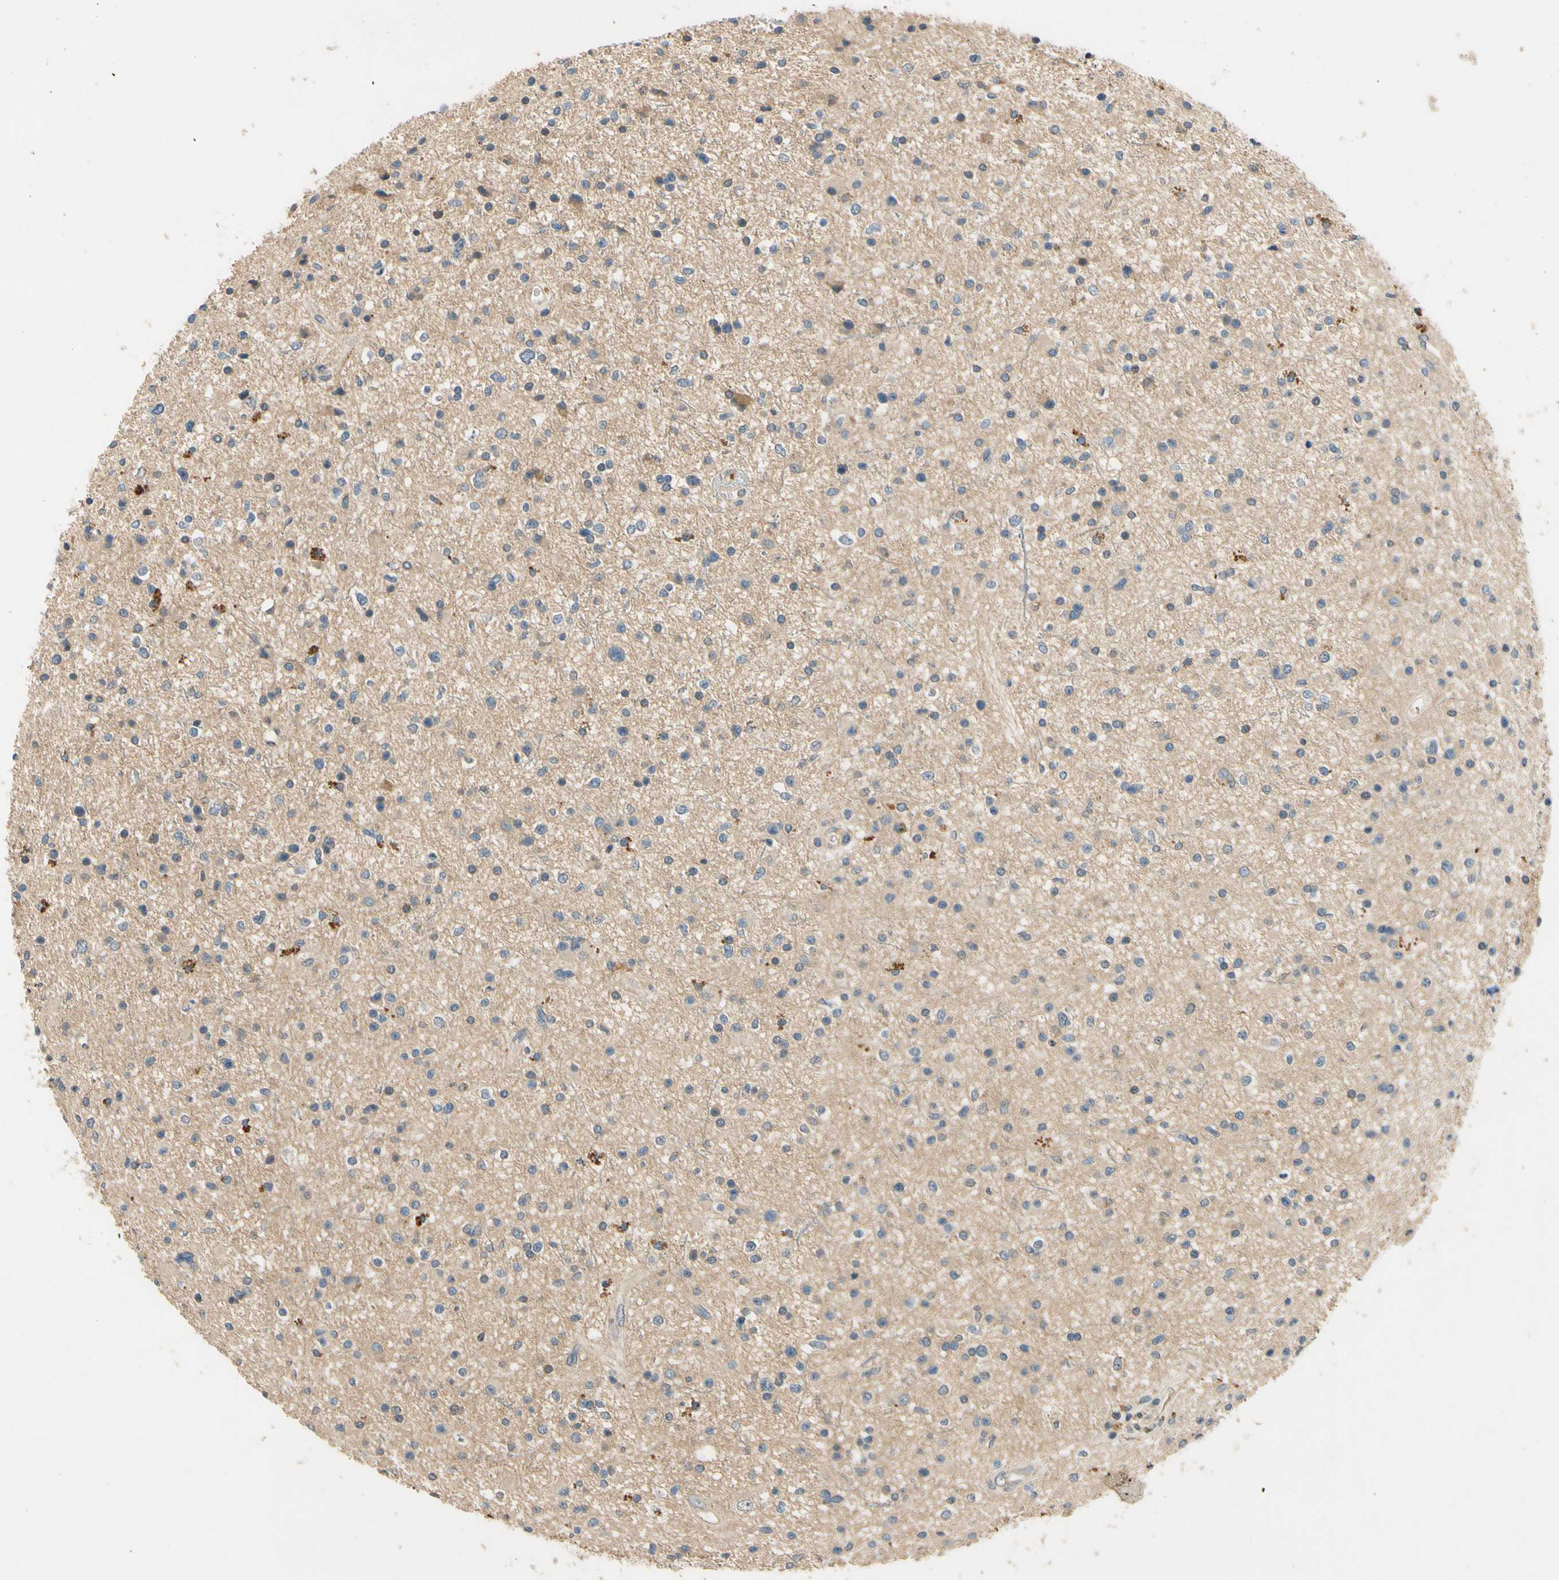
{"staining": {"intensity": "negative", "quantity": "none", "location": "none"}, "tissue": "glioma", "cell_type": "Tumor cells", "image_type": "cancer", "snomed": [{"axis": "morphology", "description": "Glioma, malignant, High grade"}, {"axis": "topography", "description": "Brain"}], "caption": "Immunohistochemistry (IHC) micrograph of neoplastic tissue: human malignant glioma (high-grade) stained with DAB displays no significant protein staining in tumor cells. The staining is performed using DAB brown chromogen with nuclei counter-stained in using hematoxylin.", "gene": "ALKBH3", "patient": {"sex": "male", "age": 33}}